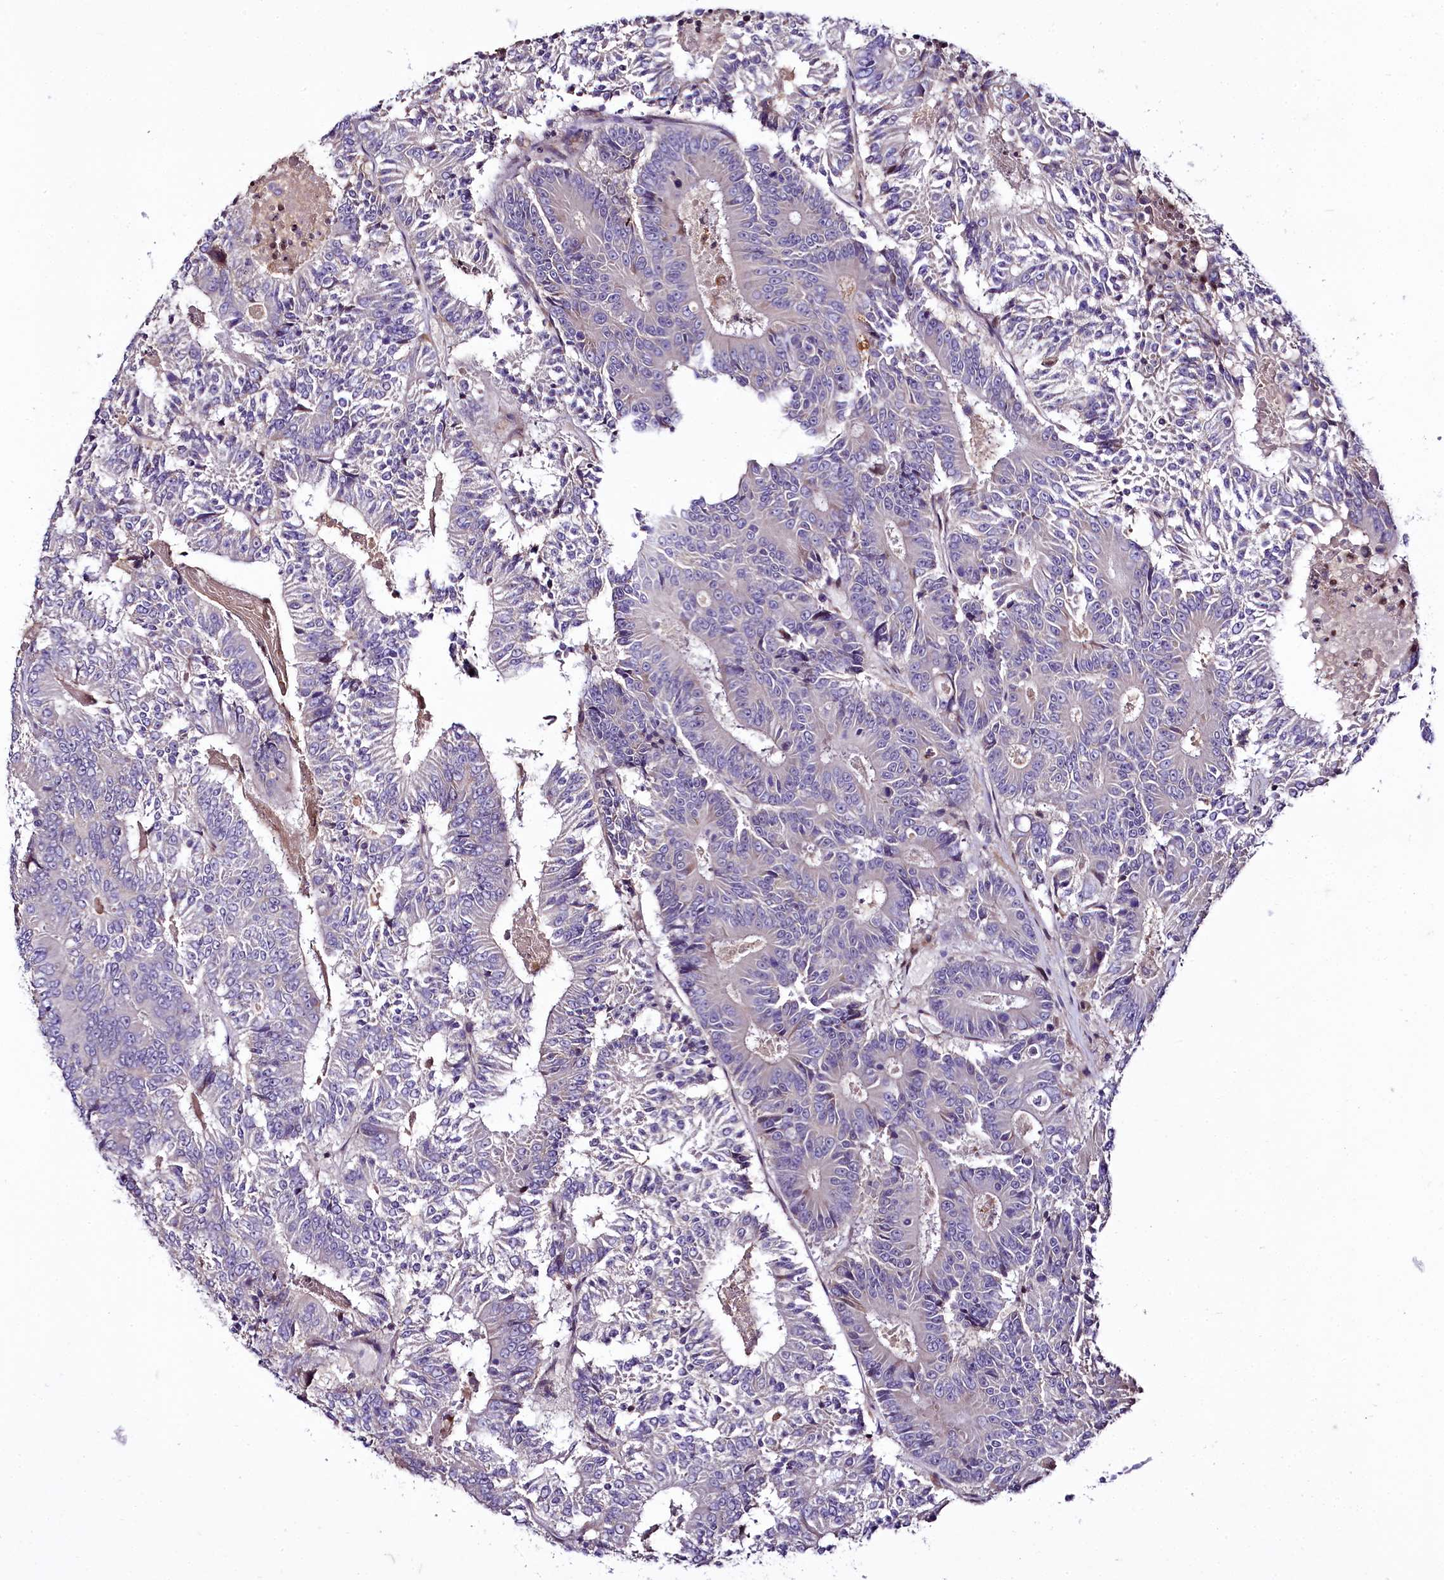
{"staining": {"intensity": "negative", "quantity": "none", "location": "none"}, "tissue": "colorectal cancer", "cell_type": "Tumor cells", "image_type": "cancer", "snomed": [{"axis": "morphology", "description": "Adenocarcinoma, NOS"}, {"axis": "topography", "description": "Colon"}], "caption": "This photomicrograph is of colorectal cancer (adenocarcinoma) stained with immunohistochemistry to label a protein in brown with the nuclei are counter-stained blue. There is no expression in tumor cells.", "gene": "ZC3H12C", "patient": {"sex": "male", "age": 83}}